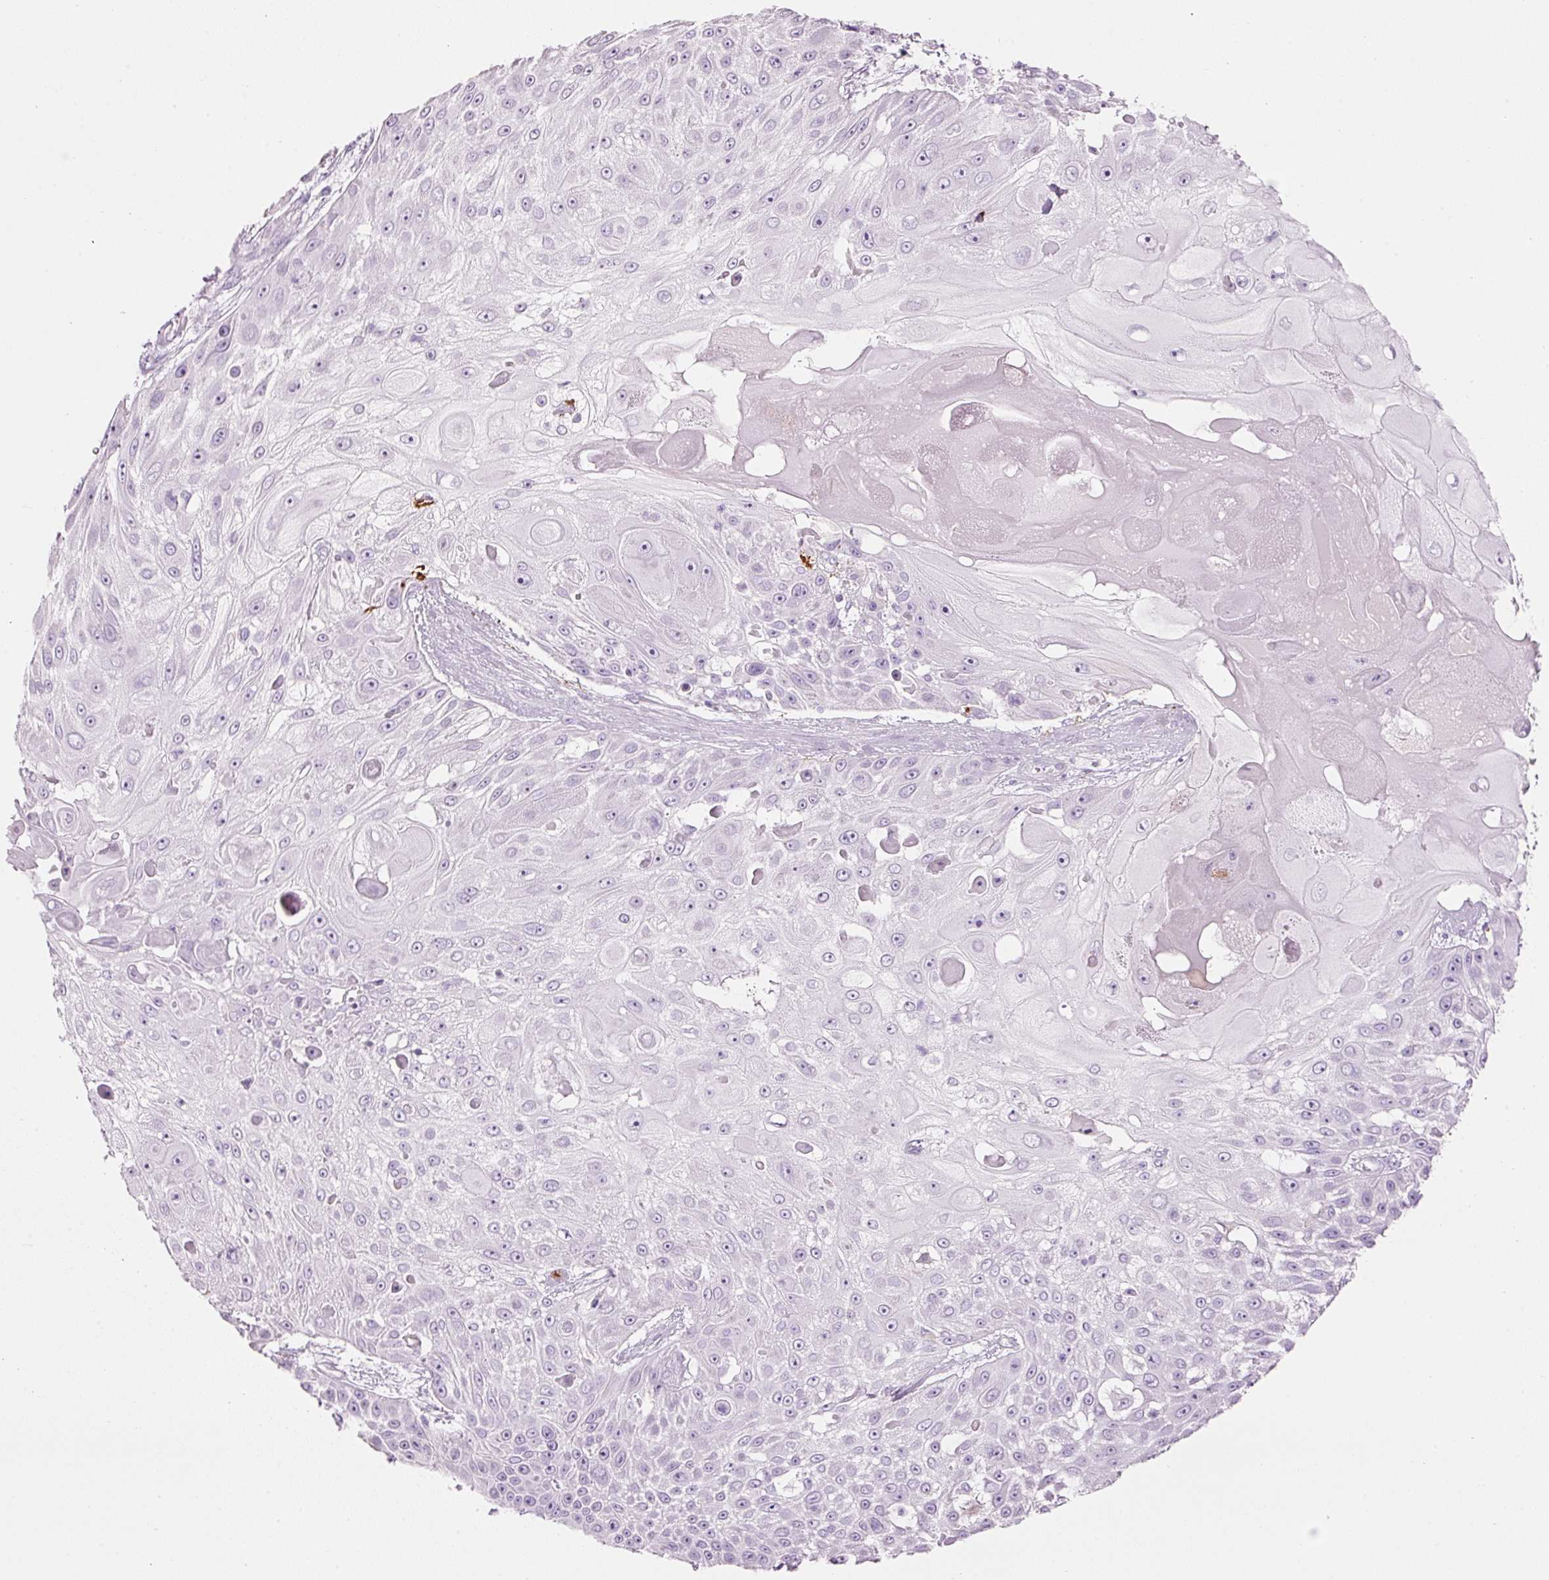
{"staining": {"intensity": "negative", "quantity": "none", "location": "none"}, "tissue": "skin cancer", "cell_type": "Tumor cells", "image_type": "cancer", "snomed": [{"axis": "morphology", "description": "Squamous cell carcinoma, NOS"}, {"axis": "topography", "description": "Skin"}], "caption": "Tumor cells show no significant protein staining in skin squamous cell carcinoma.", "gene": "MFAP4", "patient": {"sex": "female", "age": 86}}